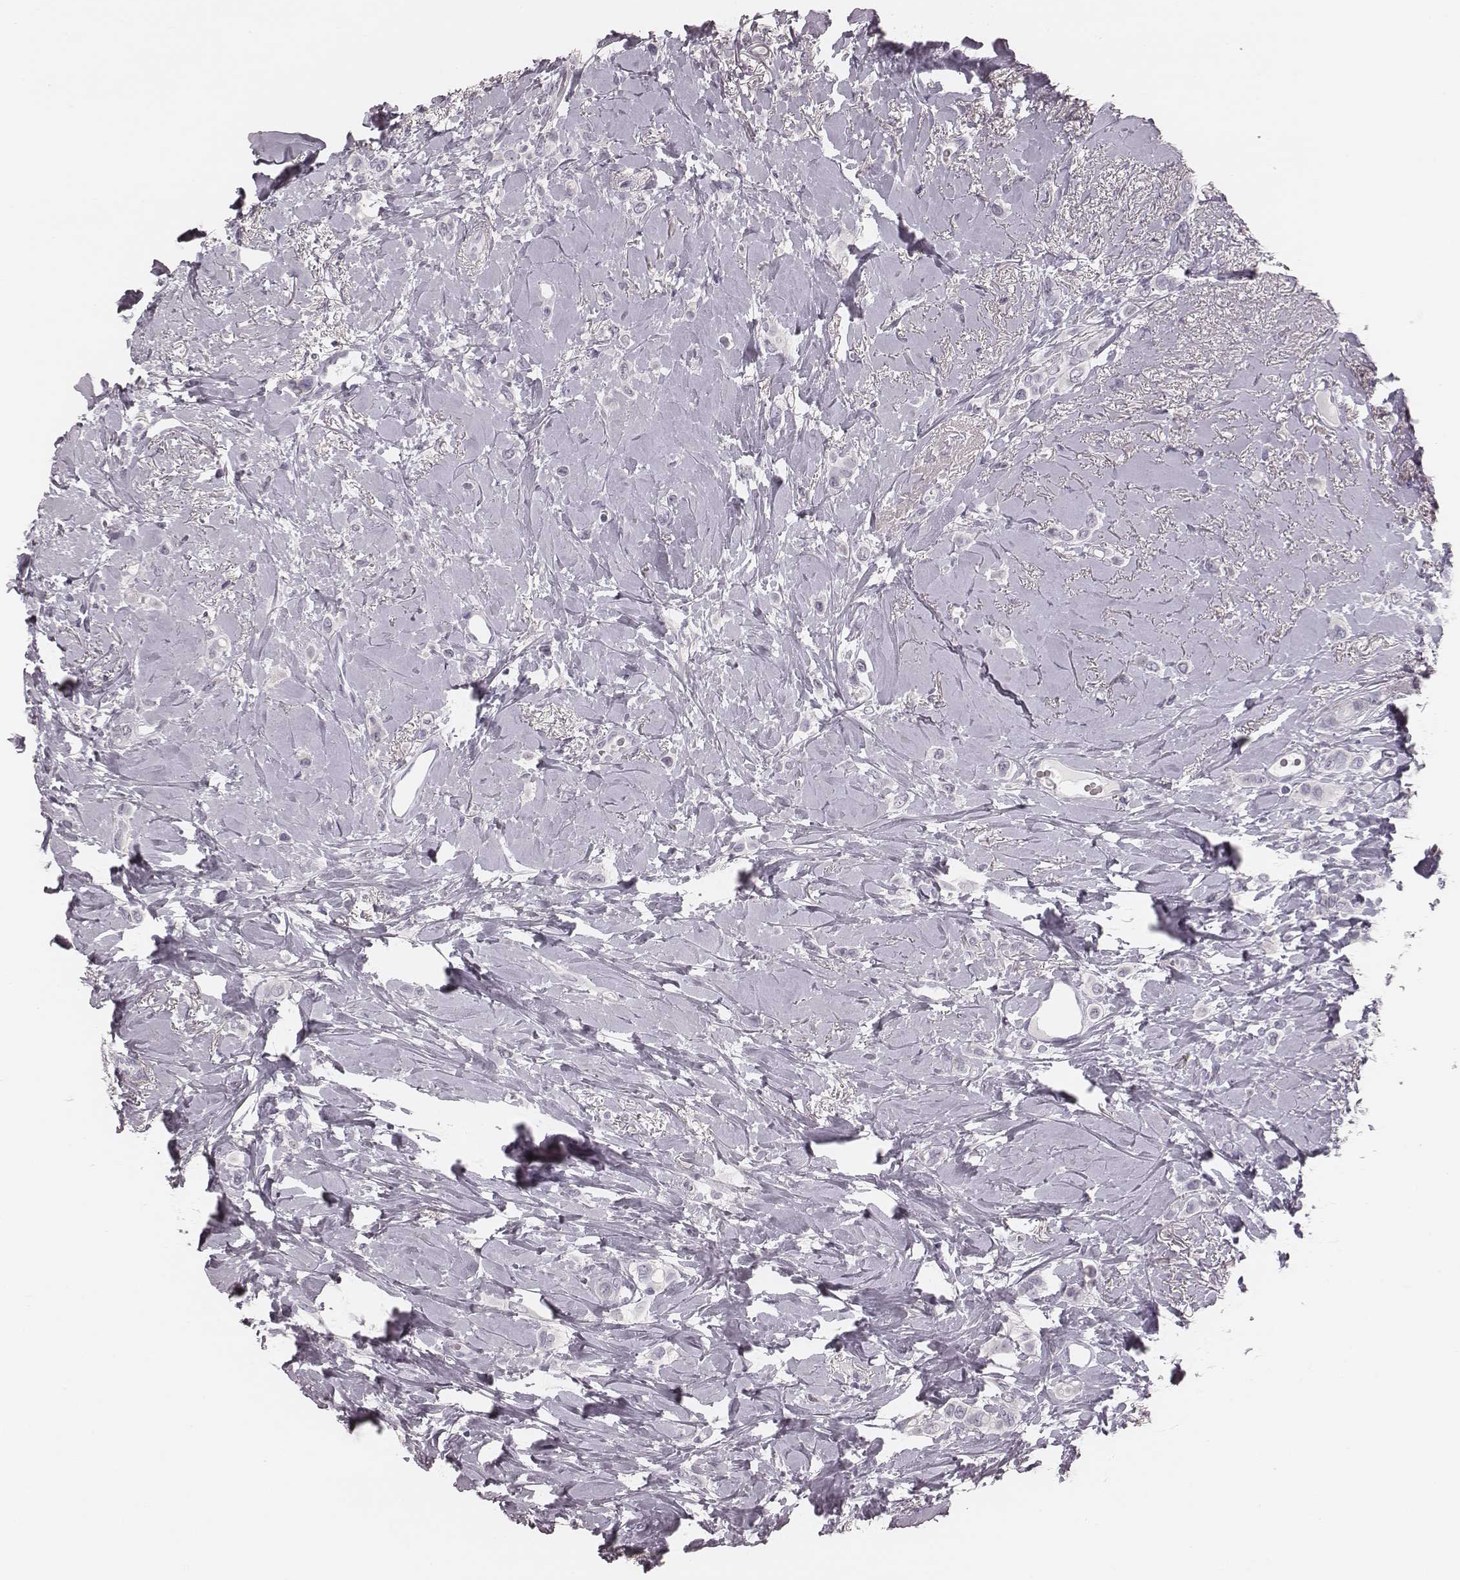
{"staining": {"intensity": "negative", "quantity": "none", "location": "none"}, "tissue": "breast cancer", "cell_type": "Tumor cells", "image_type": "cancer", "snomed": [{"axis": "morphology", "description": "Lobular carcinoma"}, {"axis": "topography", "description": "Breast"}], "caption": "A histopathology image of lobular carcinoma (breast) stained for a protein displays no brown staining in tumor cells. The staining is performed using DAB (3,3'-diaminobenzidine) brown chromogen with nuclei counter-stained in using hematoxylin.", "gene": "SPA17", "patient": {"sex": "female", "age": 66}}